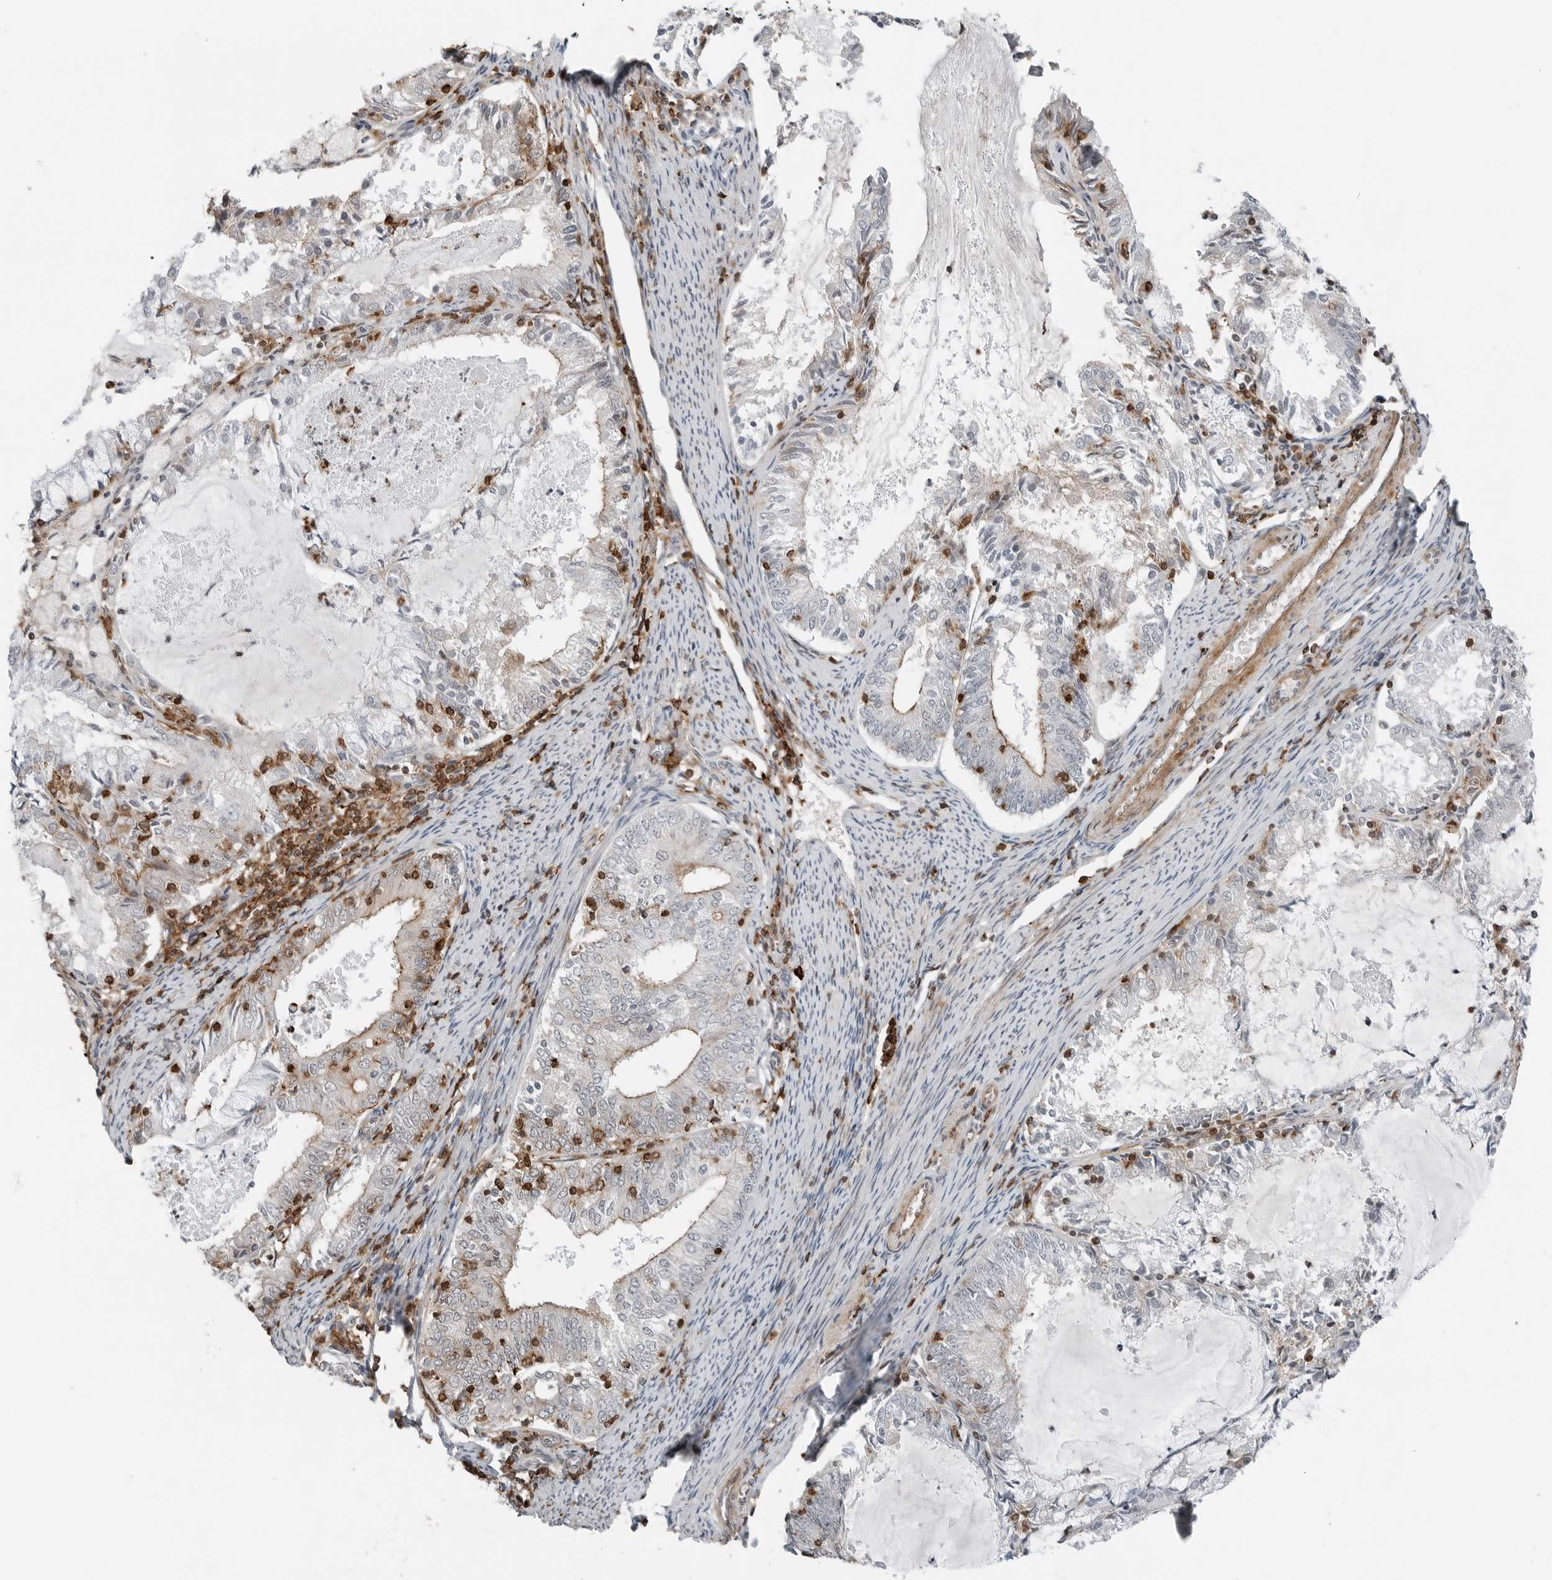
{"staining": {"intensity": "moderate", "quantity": "<25%", "location": "cytoplasmic/membranous"}, "tissue": "endometrial cancer", "cell_type": "Tumor cells", "image_type": "cancer", "snomed": [{"axis": "morphology", "description": "Adenocarcinoma, NOS"}, {"axis": "topography", "description": "Endometrium"}], "caption": "Immunohistochemistry micrograph of human endometrial cancer (adenocarcinoma) stained for a protein (brown), which demonstrates low levels of moderate cytoplasmic/membranous positivity in approximately <25% of tumor cells.", "gene": "LEFTY2", "patient": {"sex": "female", "age": 57}}